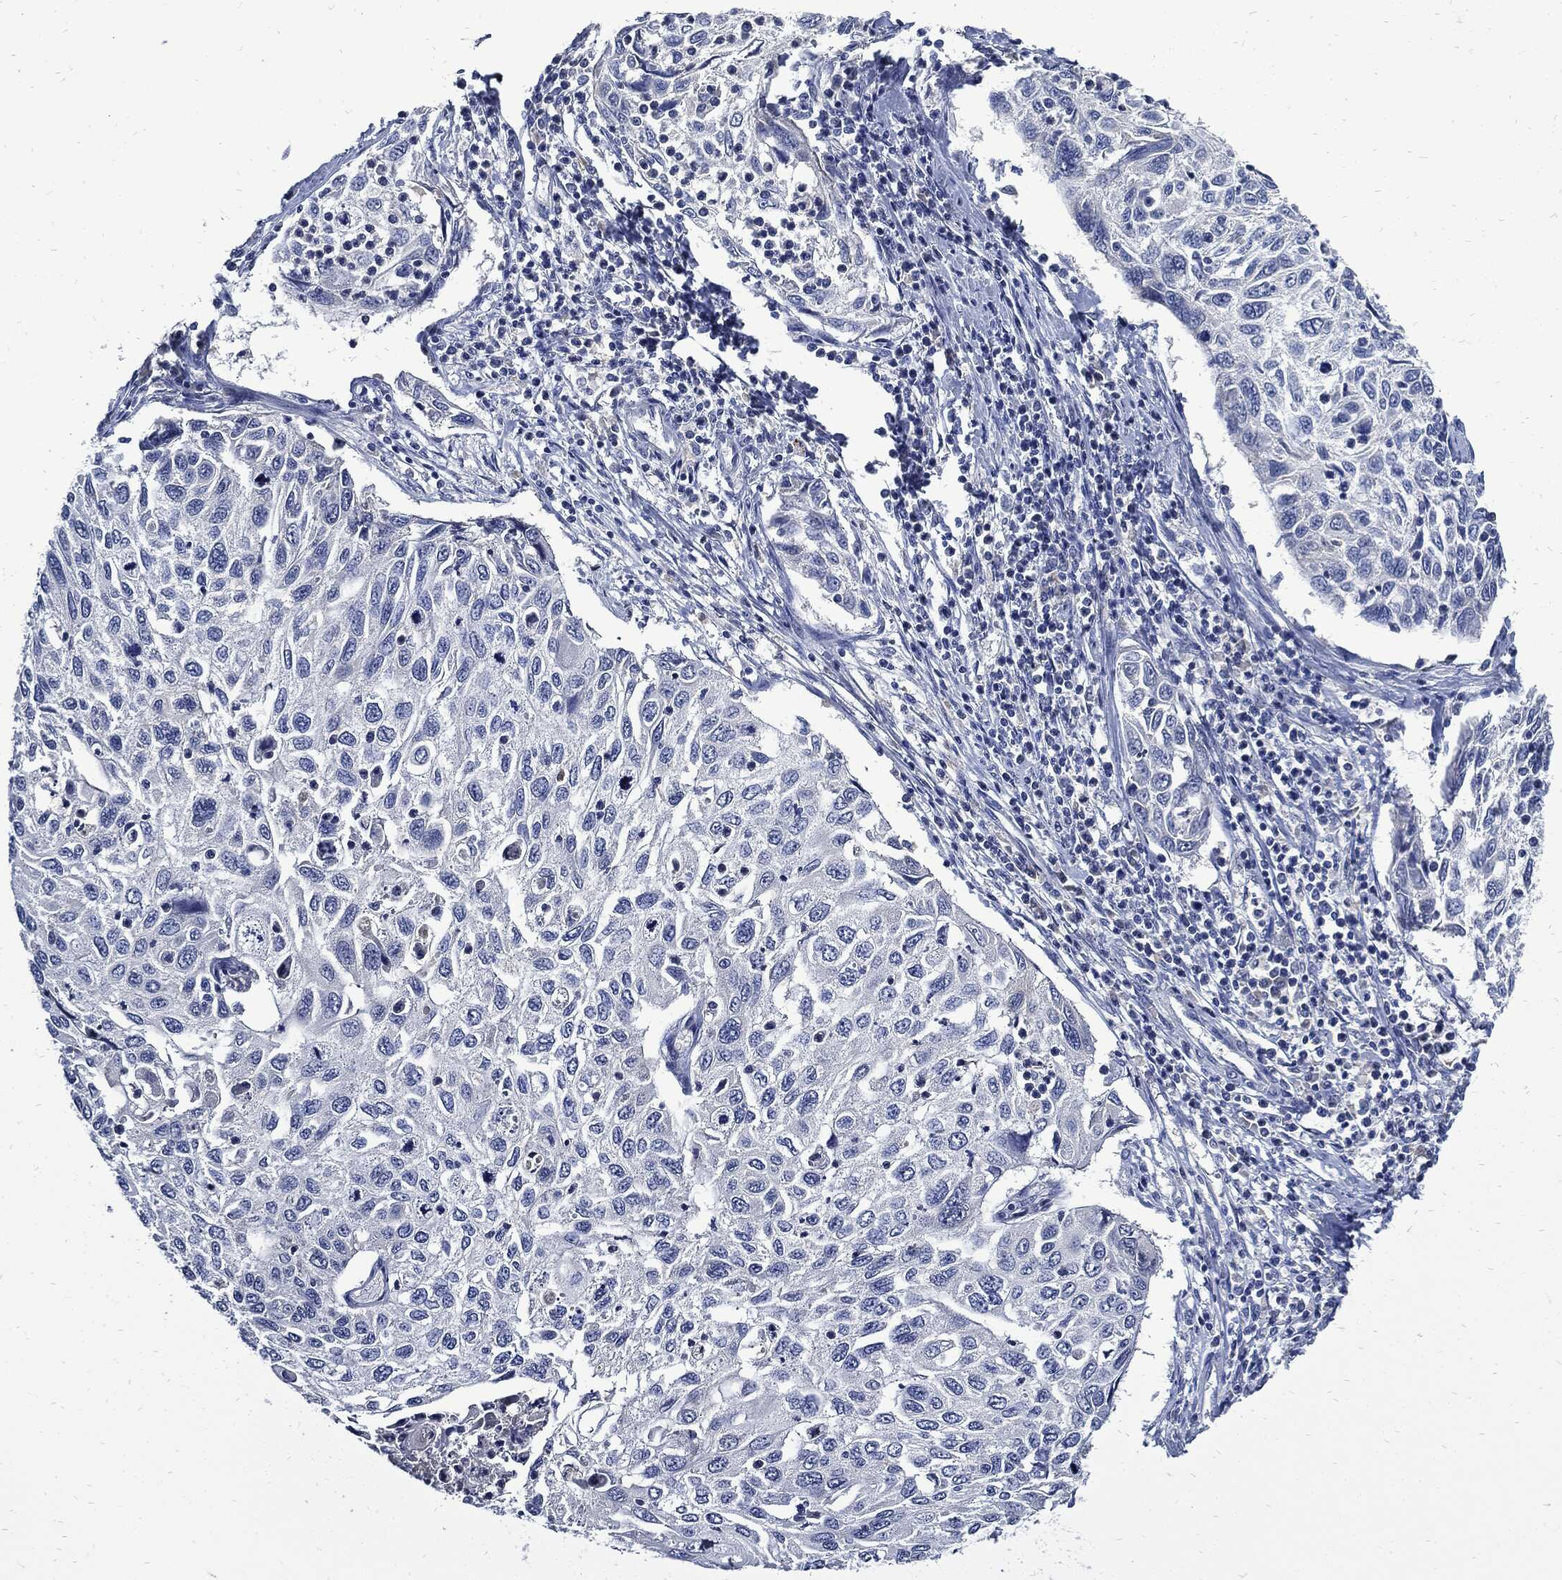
{"staining": {"intensity": "negative", "quantity": "none", "location": "none"}, "tissue": "cervical cancer", "cell_type": "Tumor cells", "image_type": "cancer", "snomed": [{"axis": "morphology", "description": "Squamous cell carcinoma, NOS"}, {"axis": "topography", "description": "Cervix"}], "caption": "Squamous cell carcinoma (cervical) was stained to show a protein in brown. There is no significant positivity in tumor cells.", "gene": "CPE", "patient": {"sex": "female", "age": 70}}